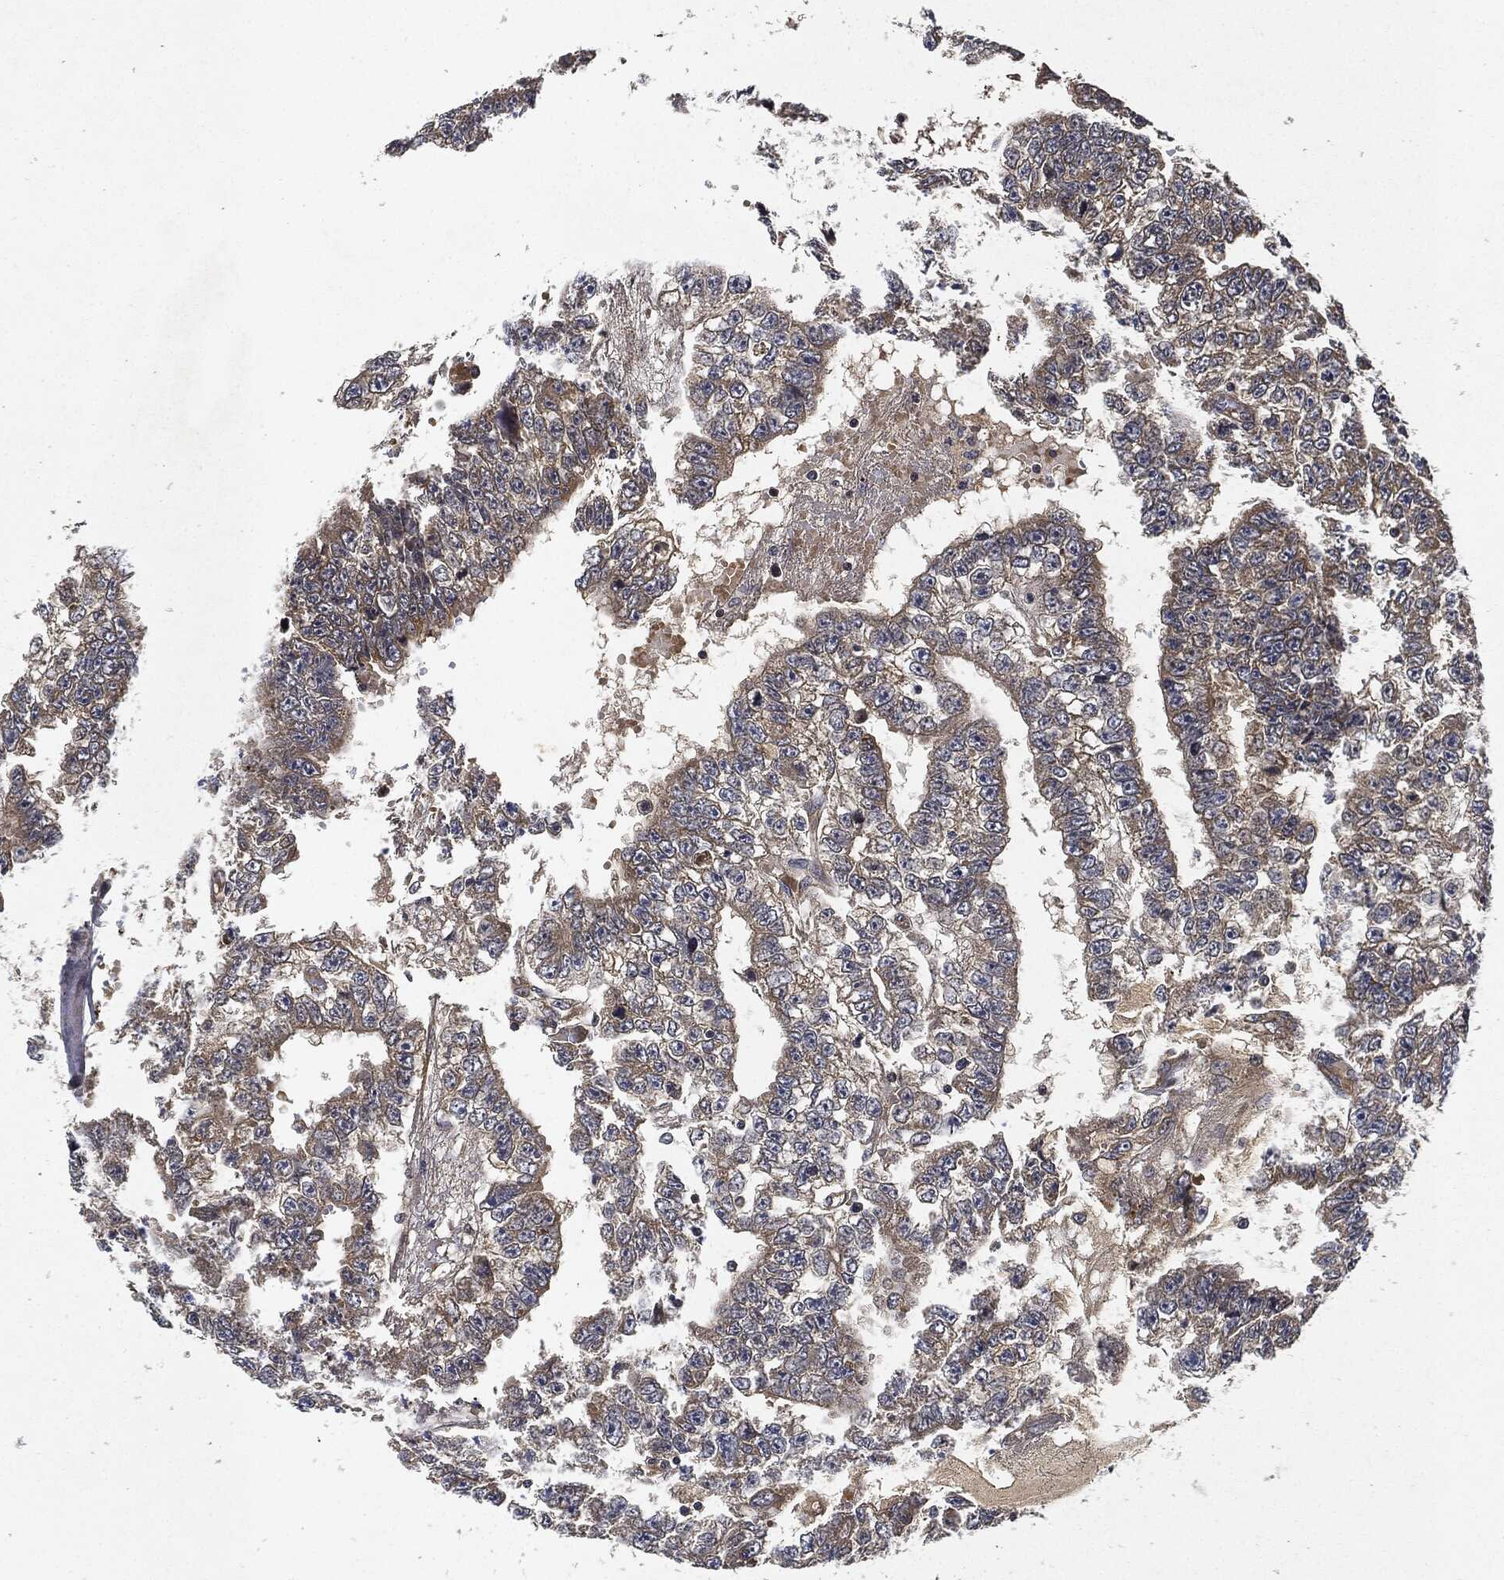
{"staining": {"intensity": "weak", "quantity": "25%-75%", "location": "cytoplasmic/membranous"}, "tissue": "testis cancer", "cell_type": "Tumor cells", "image_type": "cancer", "snomed": [{"axis": "morphology", "description": "Carcinoma, Embryonal, NOS"}, {"axis": "topography", "description": "Testis"}], "caption": "Embryonal carcinoma (testis) was stained to show a protein in brown. There is low levels of weak cytoplasmic/membranous positivity in approximately 25%-75% of tumor cells.", "gene": "MLST8", "patient": {"sex": "male", "age": 25}}